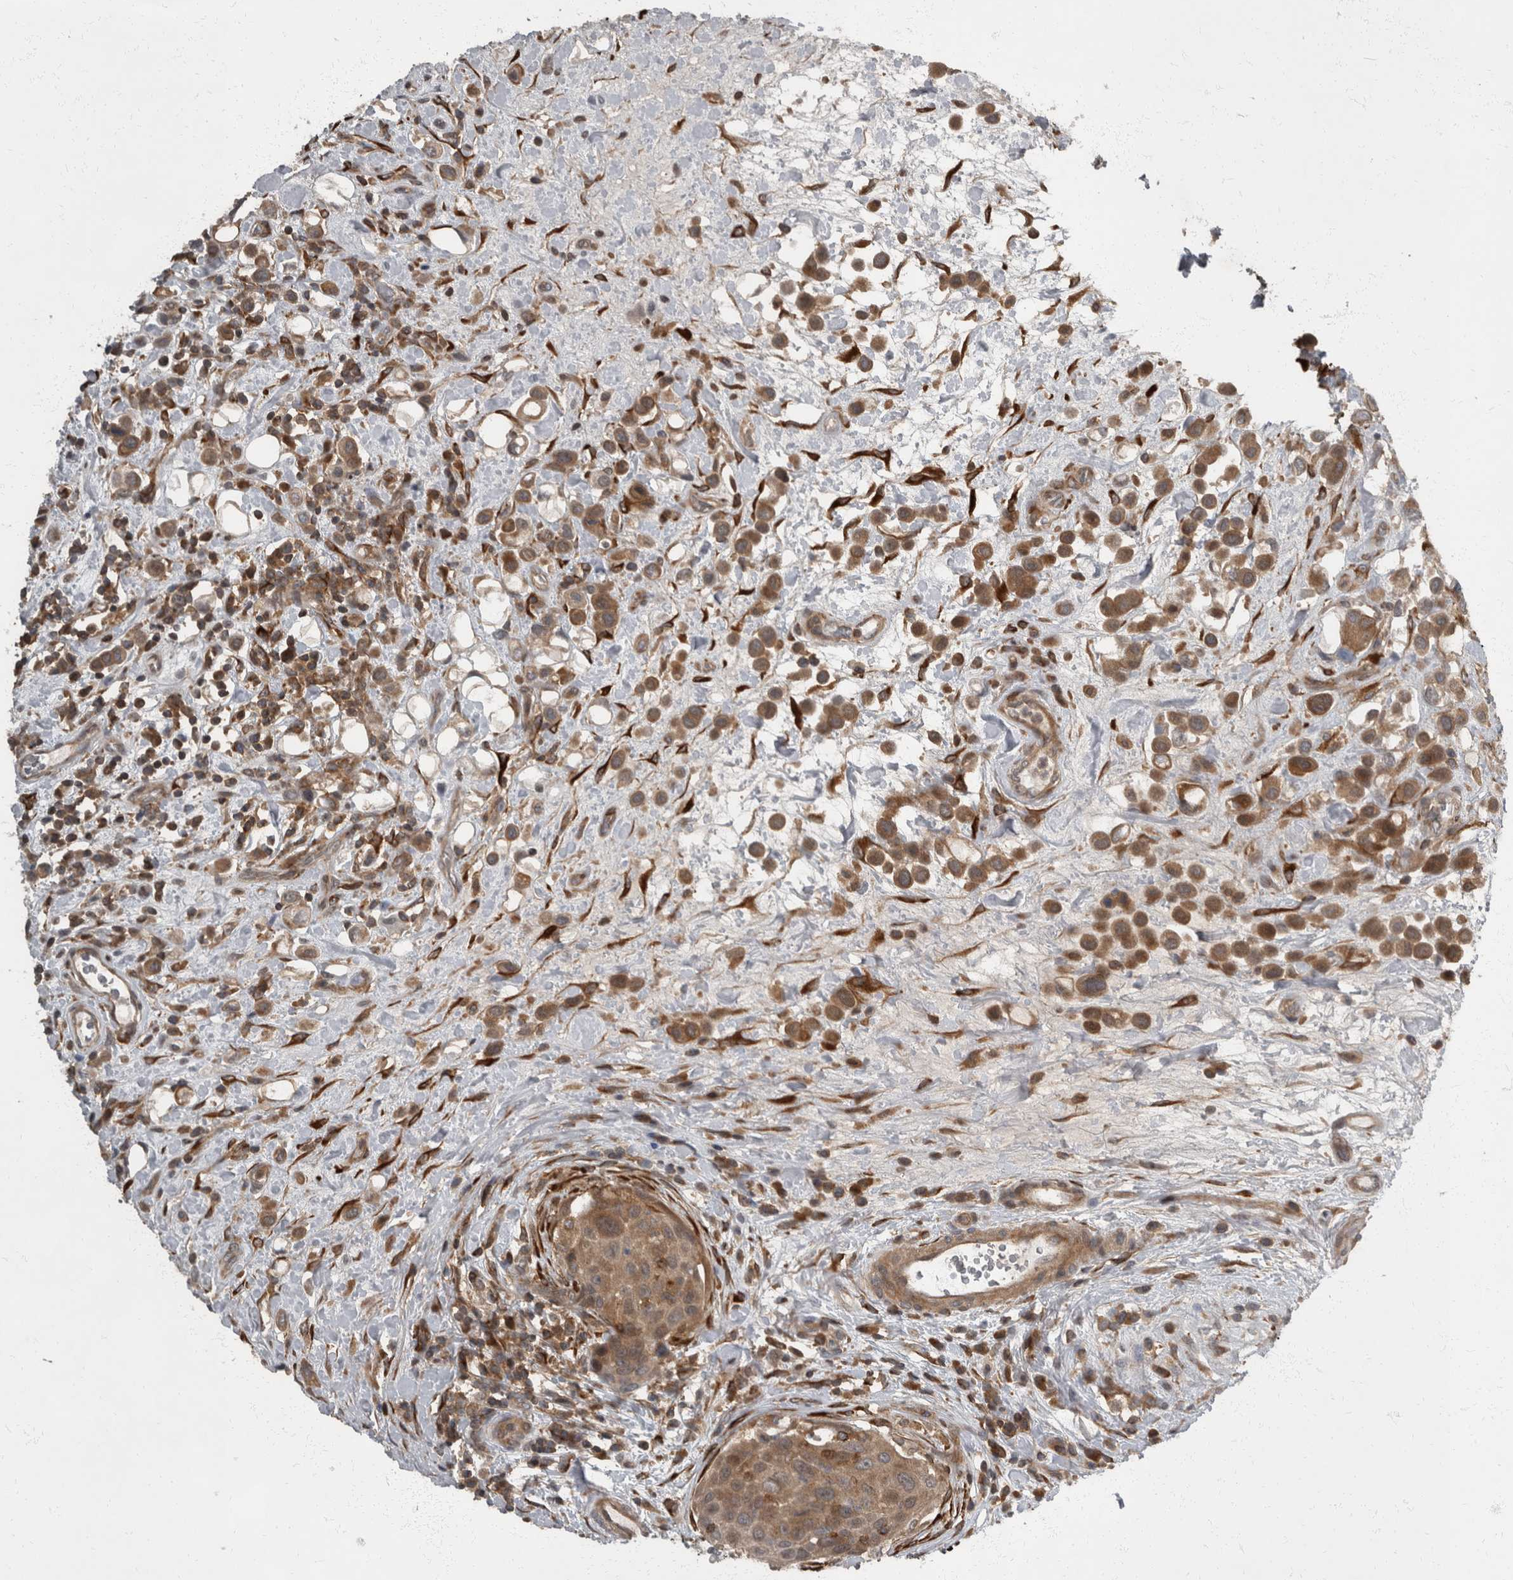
{"staining": {"intensity": "moderate", "quantity": ">75%", "location": "cytoplasmic/membranous"}, "tissue": "urothelial cancer", "cell_type": "Tumor cells", "image_type": "cancer", "snomed": [{"axis": "morphology", "description": "Urothelial carcinoma, High grade"}, {"axis": "topography", "description": "Urinary bladder"}], "caption": "High-magnification brightfield microscopy of urothelial cancer stained with DAB (3,3'-diaminobenzidine) (brown) and counterstained with hematoxylin (blue). tumor cells exhibit moderate cytoplasmic/membranous staining is identified in about>75% of cells.", "gene": "RABGGTB", "patient": {"sex": "male", "age": 50}}